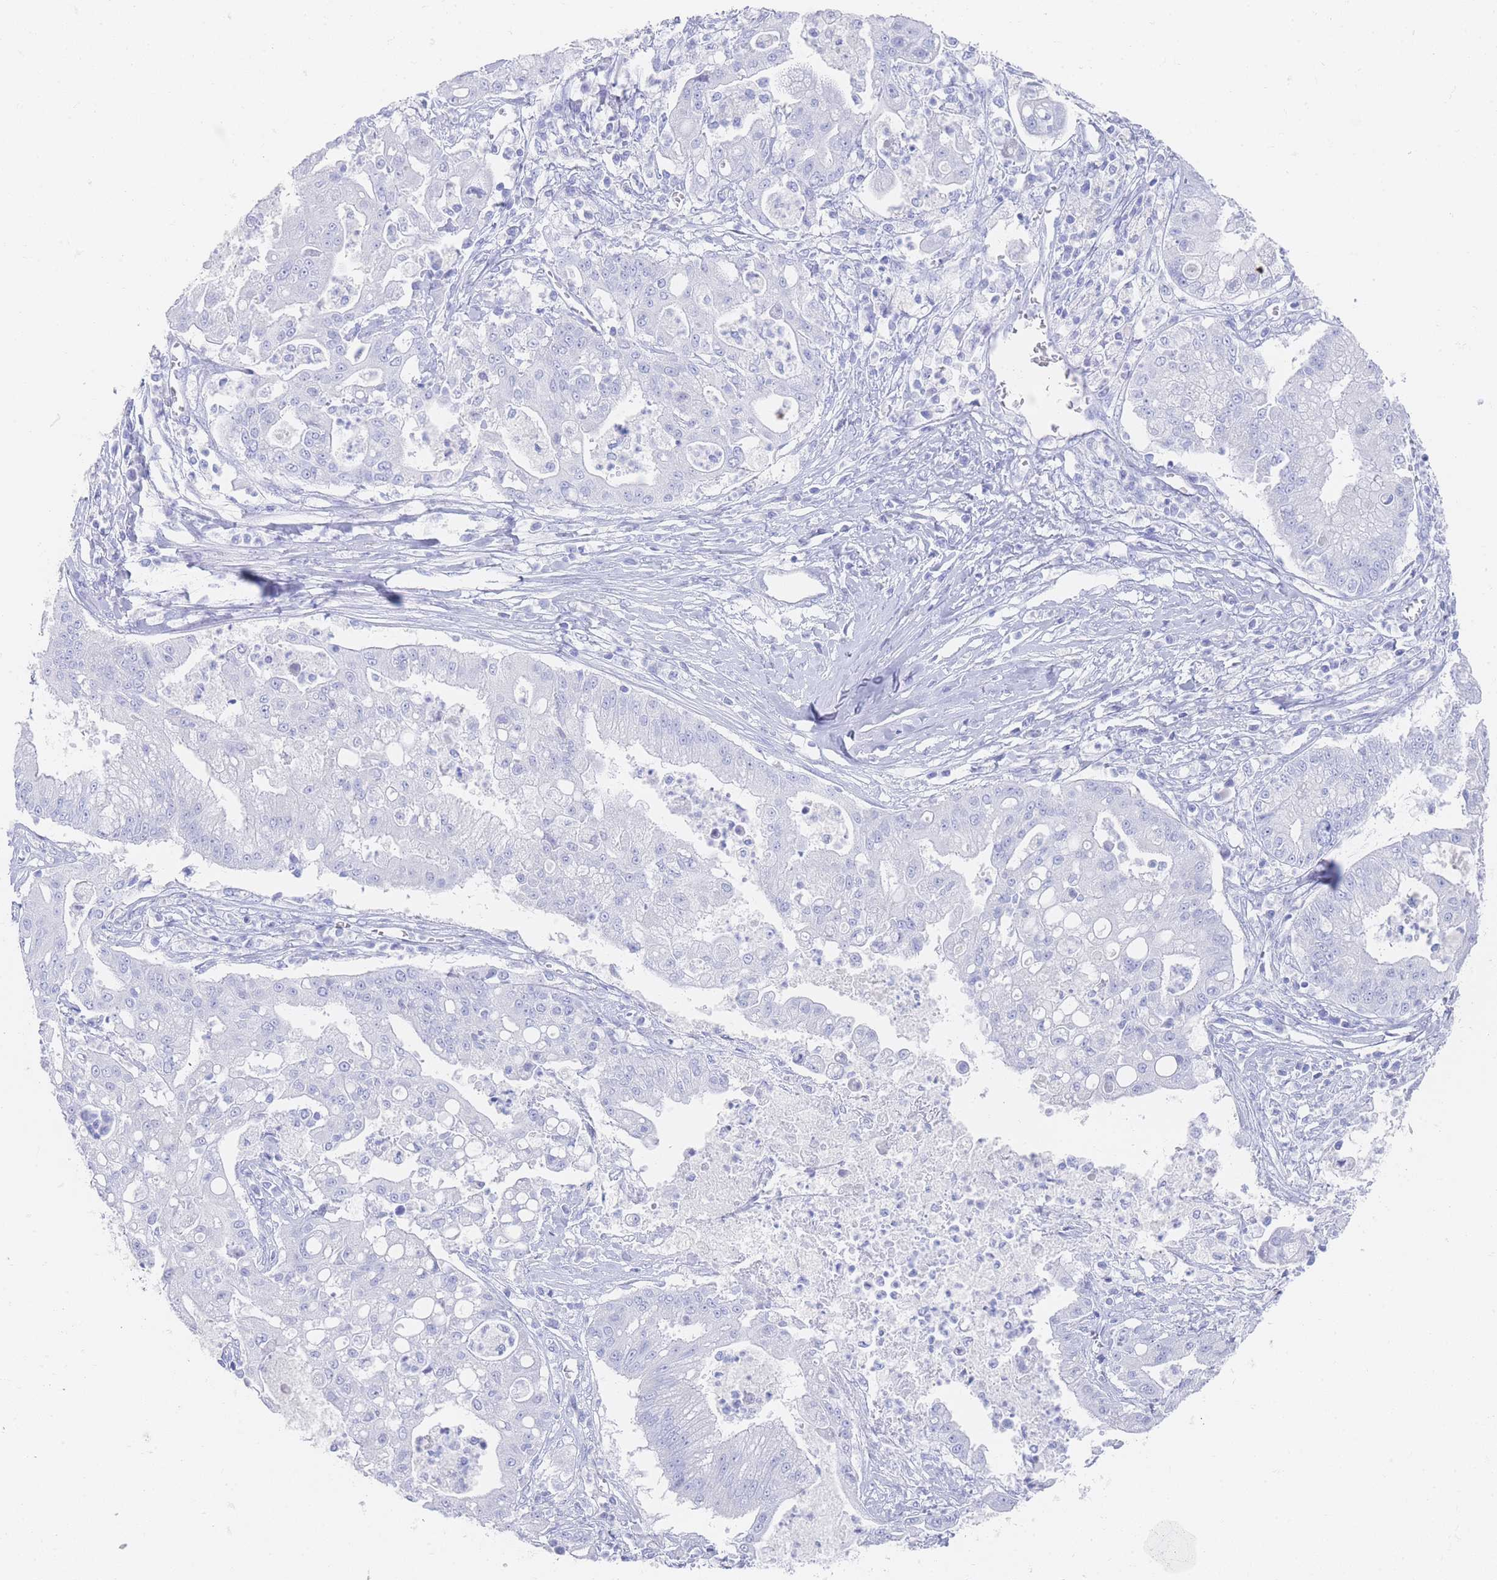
{"staining": {"intensity": "negative", "quantity": "none", "location": "none"}, "tissue": "ovarian cancer", "cell_type": "Tumor cells", "image_type": "cancer", "snomed": [{"axis": "morphology", "description": "Cystadenocarcinoma, mucinous, NOS"}, {"axis": "topography", "description": "Ovary"}], "caption": "Protein analysis of mucinous cystadenocarcinoma (ovarian) reveals no significant positivity in tumor cells. Nuclei are stained in blue.", "gene": "LRRC37A", "patient": {"sex": "female", "age": 70}}